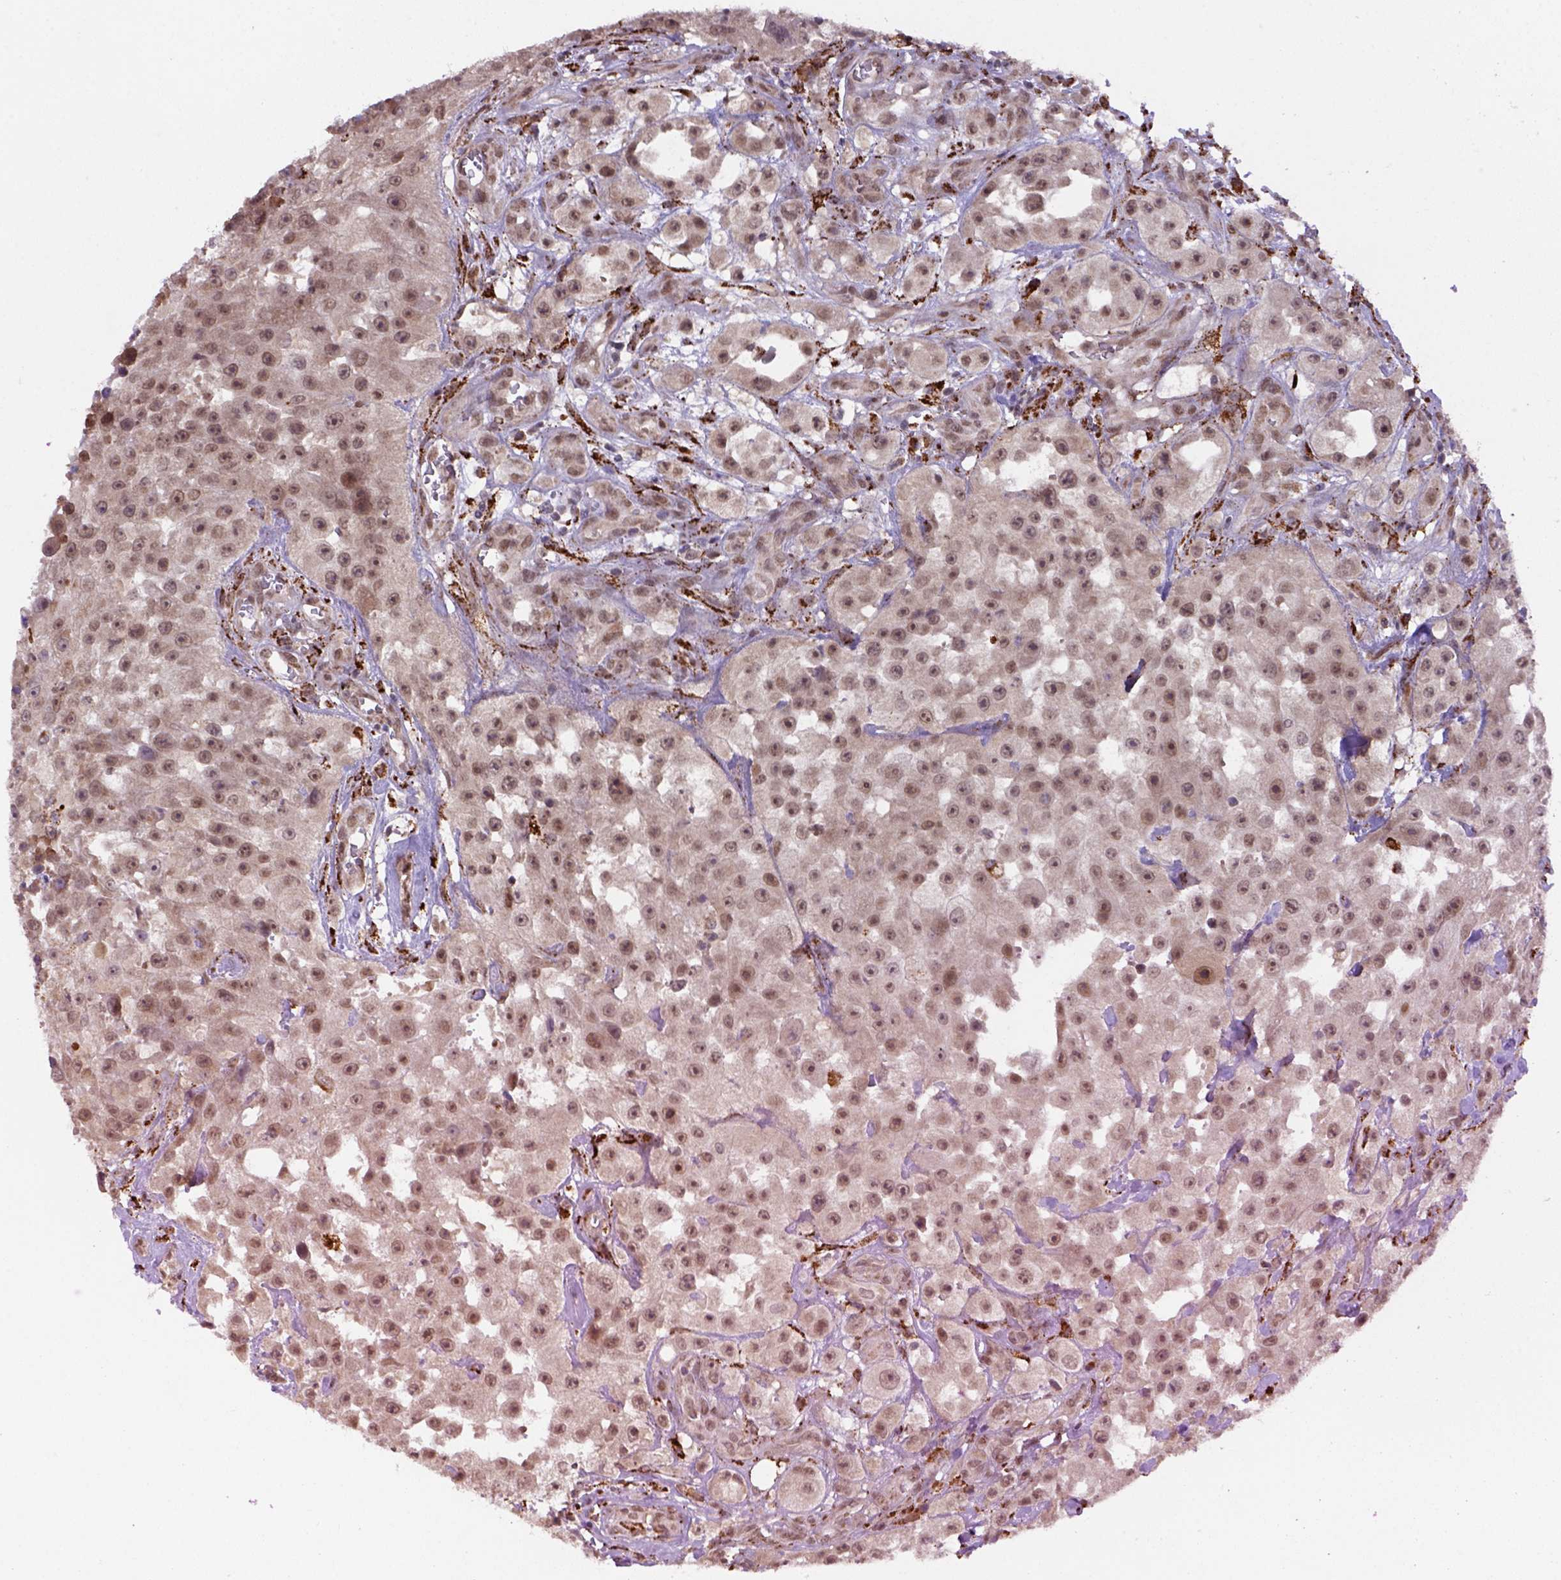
{"staining": {"intensity": "moderate", "quantity": "25%-75%", "location": "cytoplasmic/membranous"}, "tissue": "urothelial cancer", "cell_type": "Tumor cells", "image_type": "cancer", "snomed": [{"axis": "morphology", "description": "Urothelial carcinoma, High grade"}, {"axis": "topography", "description": "Urinary bladder"}], "caption": "DAB immunohistochemical staining of human urothelial cancer demonstrates moderate cytoplasmic/membranous protein expression in approximately 25%-75% of tumor cells. The protein is shown in brown color, while the nuclei are stained blue.", "gene": "FZD7", "patient": {"sex": "male", "age": 79}}